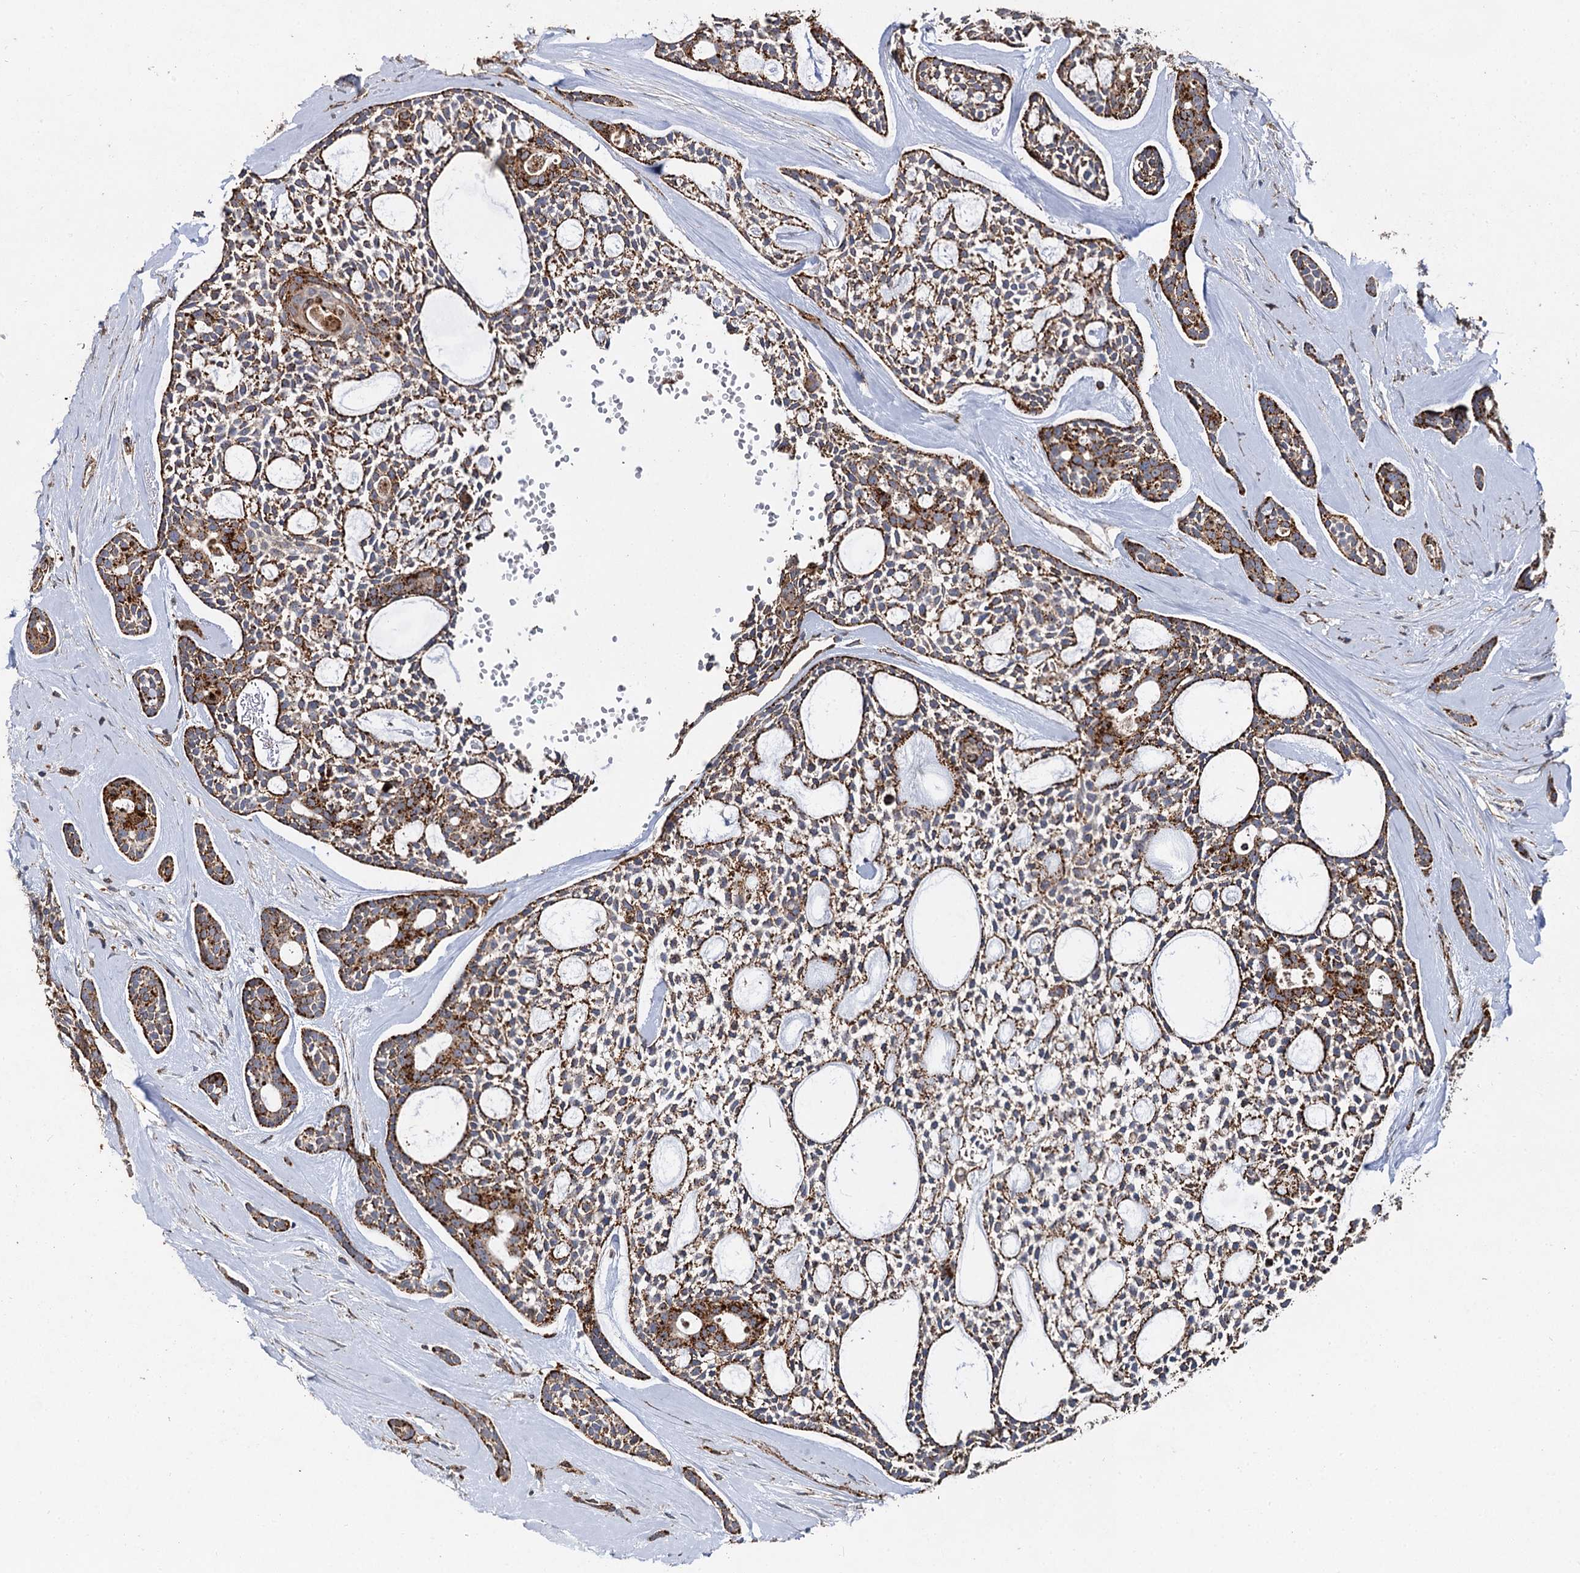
{"staining": {"intensity": "strong", "quantity": ">75%", "location": "cytoplasmic/membranous"}, "tissue": "head and neck cancer", "cell_type": "Tumor cells", "image_type": "cancer", "snomed": [{"axis": "morphology", "description": "Adenocarcinoma, NOS"}, {"axis": "topography", "description": "Subcutis"}, {"axis": "topography", "description": "Head-Neck"}], "caption": "Immunohistochemical staining of adenocarcinoma (head and neck) shows high levels of strong cytoplasmic/membranous staining in approximately >75% of tumor cells. The protein of interest is shown in brown color, while the nuclei are stained blue.", "gene": "GBA1", "patient": {"sex": "female", "age": 73}}